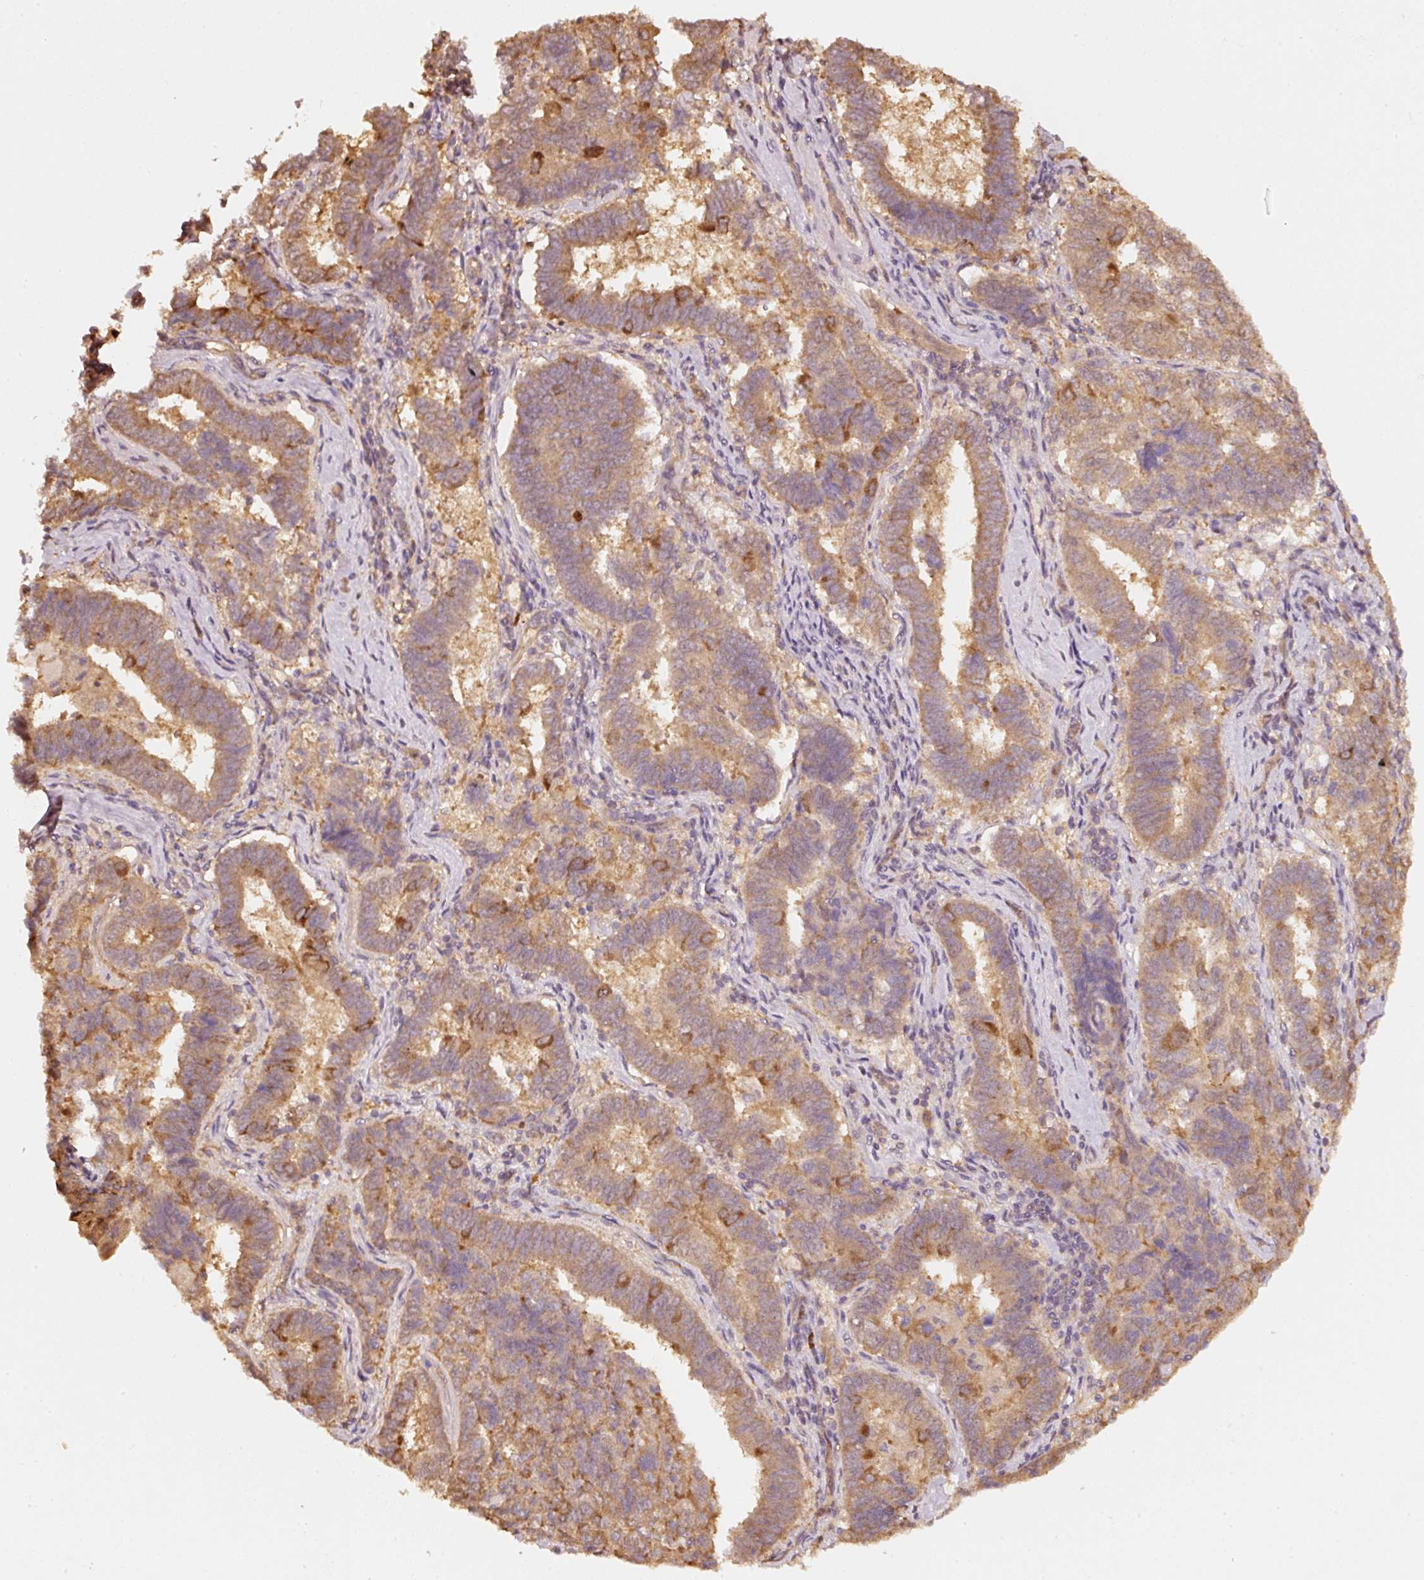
{"staining": {"intensity": "moderate", "quantity": "25%-75%", "location": "cytoplasmic/membranous"}, "tissue": "endometrial cancer", "cell_type": "Tumor cells", "image_type": "cancer", "snomed": [{"axis": "morphology", "description": "Adenocarcinoma, NOS"}, {"axis": "topography", "description": "Endometrium"}], "caption": "Human adenocarcinoma (endometrial) stained for a protein (brown) reveals moderate cytoplasmic/membranous positive positivity in about 25%-75% of tumor cells.", "gene": "STAU1", "patient": {"sex": "female", "age": 72}}